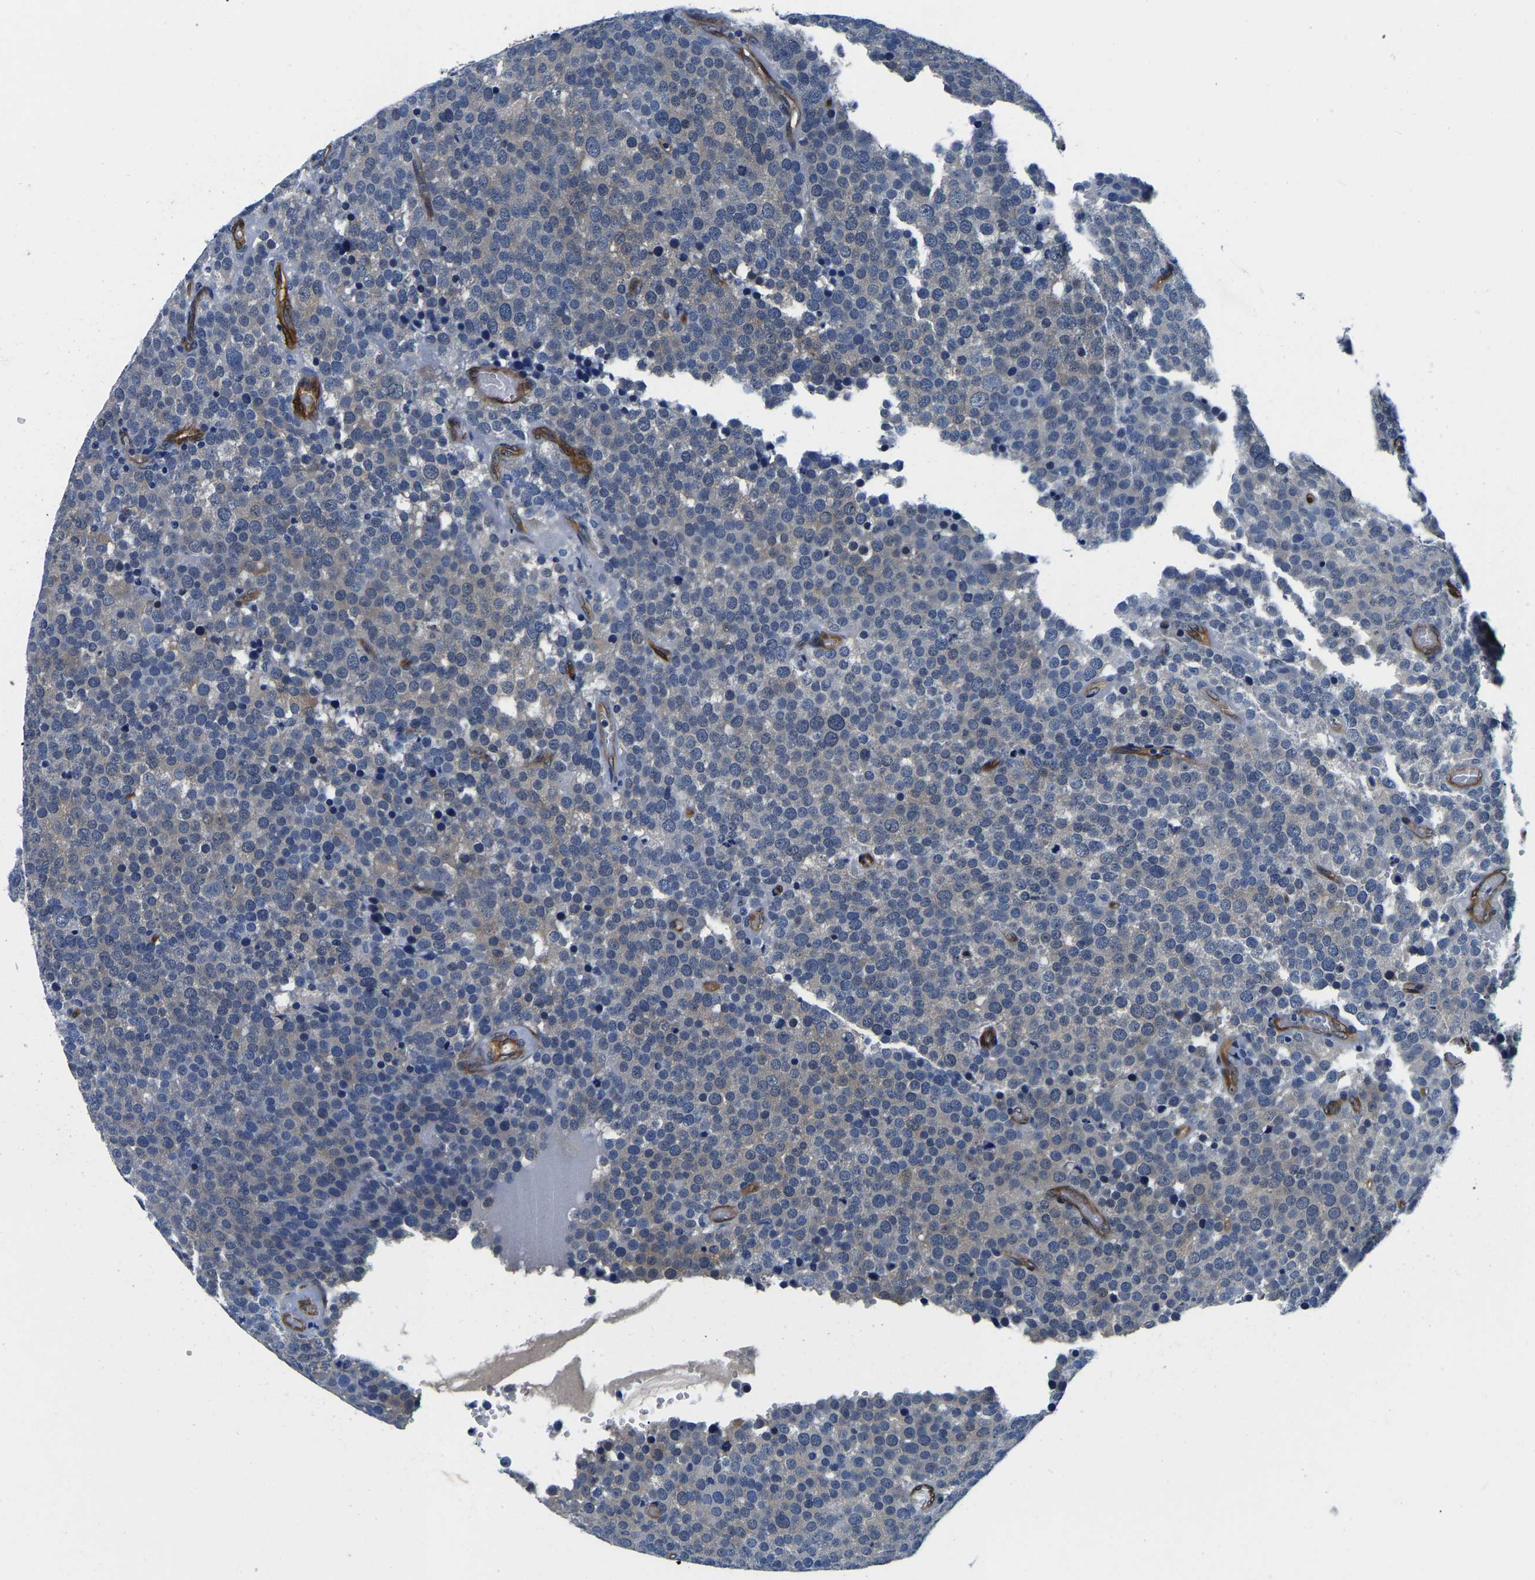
{"staining": {"intensity": "negative", "quantity": "none", "location": "none"}, "tissue": "testis cancer", "cell_type": "Tumor cells", "image_type": "cancer", "snomed": [{"axis": "morphology", "description": "Normal tissue, NOS"}, {"axis": "morphology", "description": "Seminoma, NOS"}, {"axis": "topography", "description": "Testis"}], "caption": "Seminoma (testis) was stained to show a protein in brown. There is no significant expression in tumor cells. (IHC, brightfield microscopy, high magnification).", "gene": "S100A13", "patient": {"sex": "male", "age": 71}}